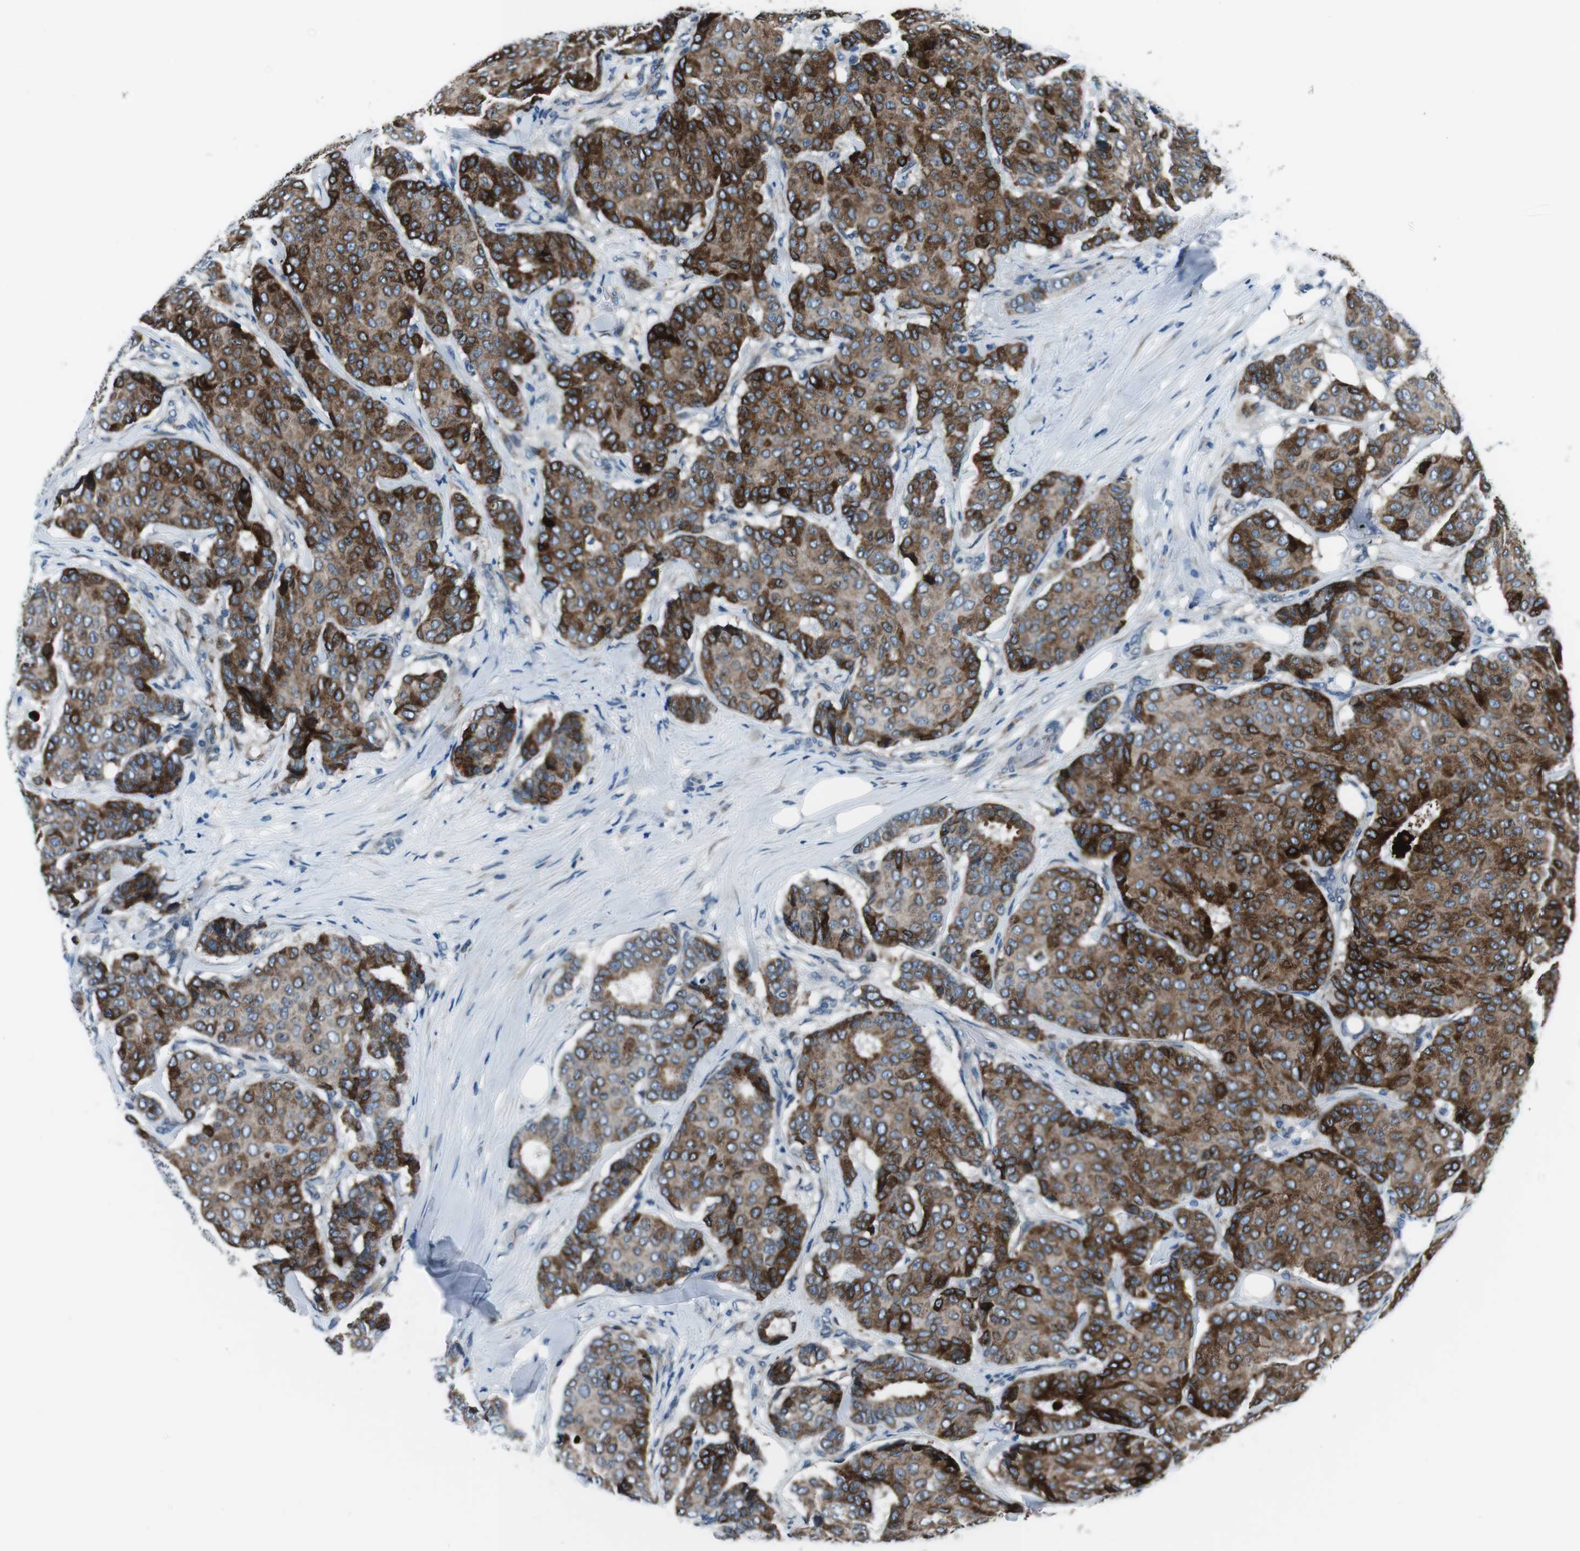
{"staining": {"intensity": "moderate", "quantity": ">75%", "location": "cytoplasmic/membranous"}, "tissue": "breast cancer", "cell_type": "Tumor cells", "image_type": "cancer", "snomed": [{"axis": "morphology", "description": "Duct carcinoma"}, {"axis": "topography", "description": "Breast"}], "caption": "Immunohistochemistry histopathology image of neoplastic tissue: human breast intraductal carcinoma stained using immunohistochemistry (IHC) demonstrates medium levels of moderate protein expression localized specifically in the cytoplasmic/membranous of tumor cells, appearing as a cytoplasmic/membranous brown color.", "gene": "NUCB2", "patient": {"sex": "female", "age": 75}}